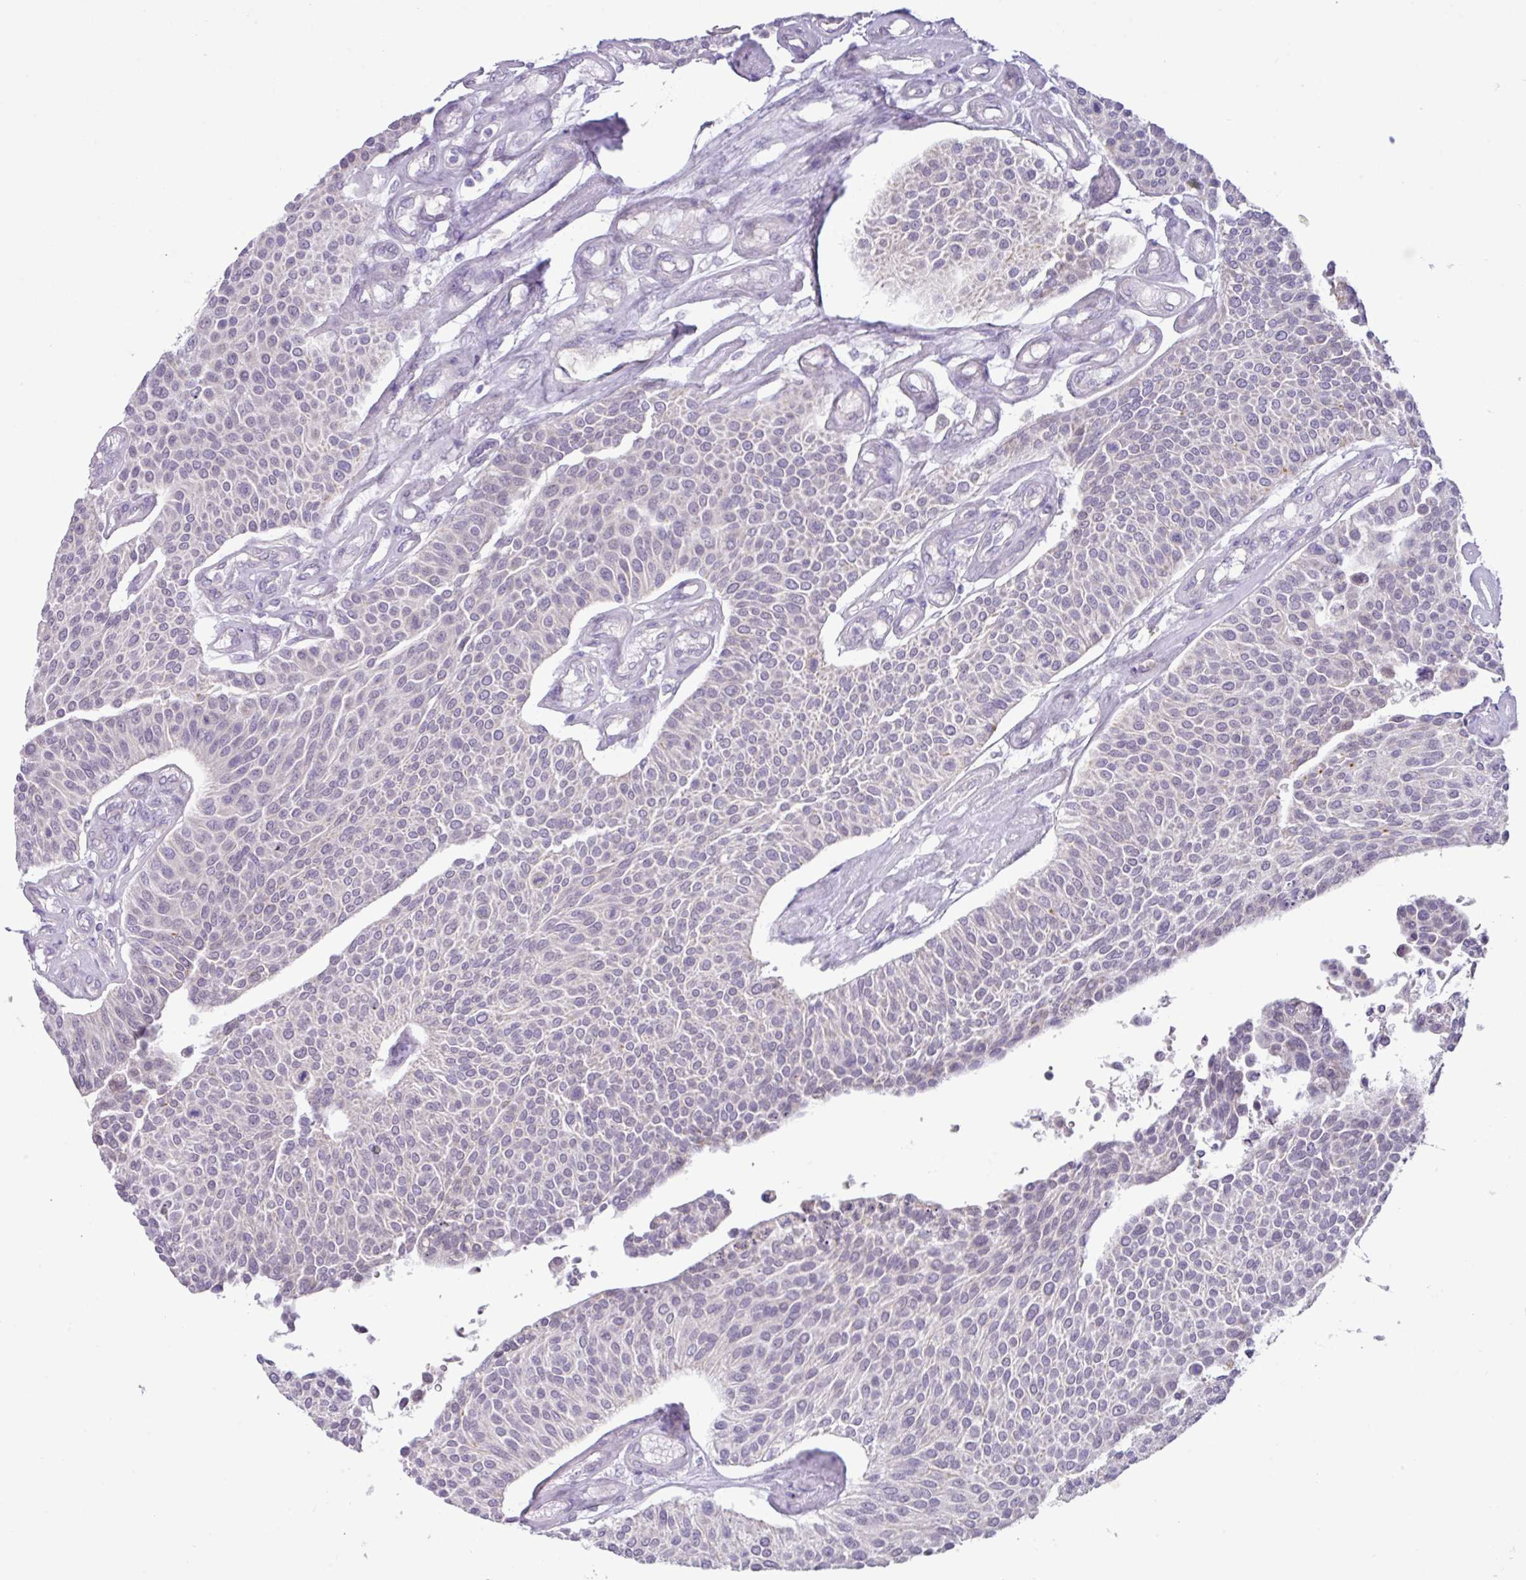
{"staining": {"intensity": "negative", "quantity": "none", "location": "none"}, "tissue": "urothelial cancer", "cell_type": "Tumor cells", "image_type": "cancer", "snomed": [{"axis": "morphology", "description": "Urothelial carcinoma, NOS"}, {"axis": "topography", "description": "Urinary bladder"}], "caption": "Urothelial cancer stained for a protein using immunohistochemistry reveals no positivity tumor cells.", "gene": "ZNF524", "patient": {"sex": "male", "age": 55}}